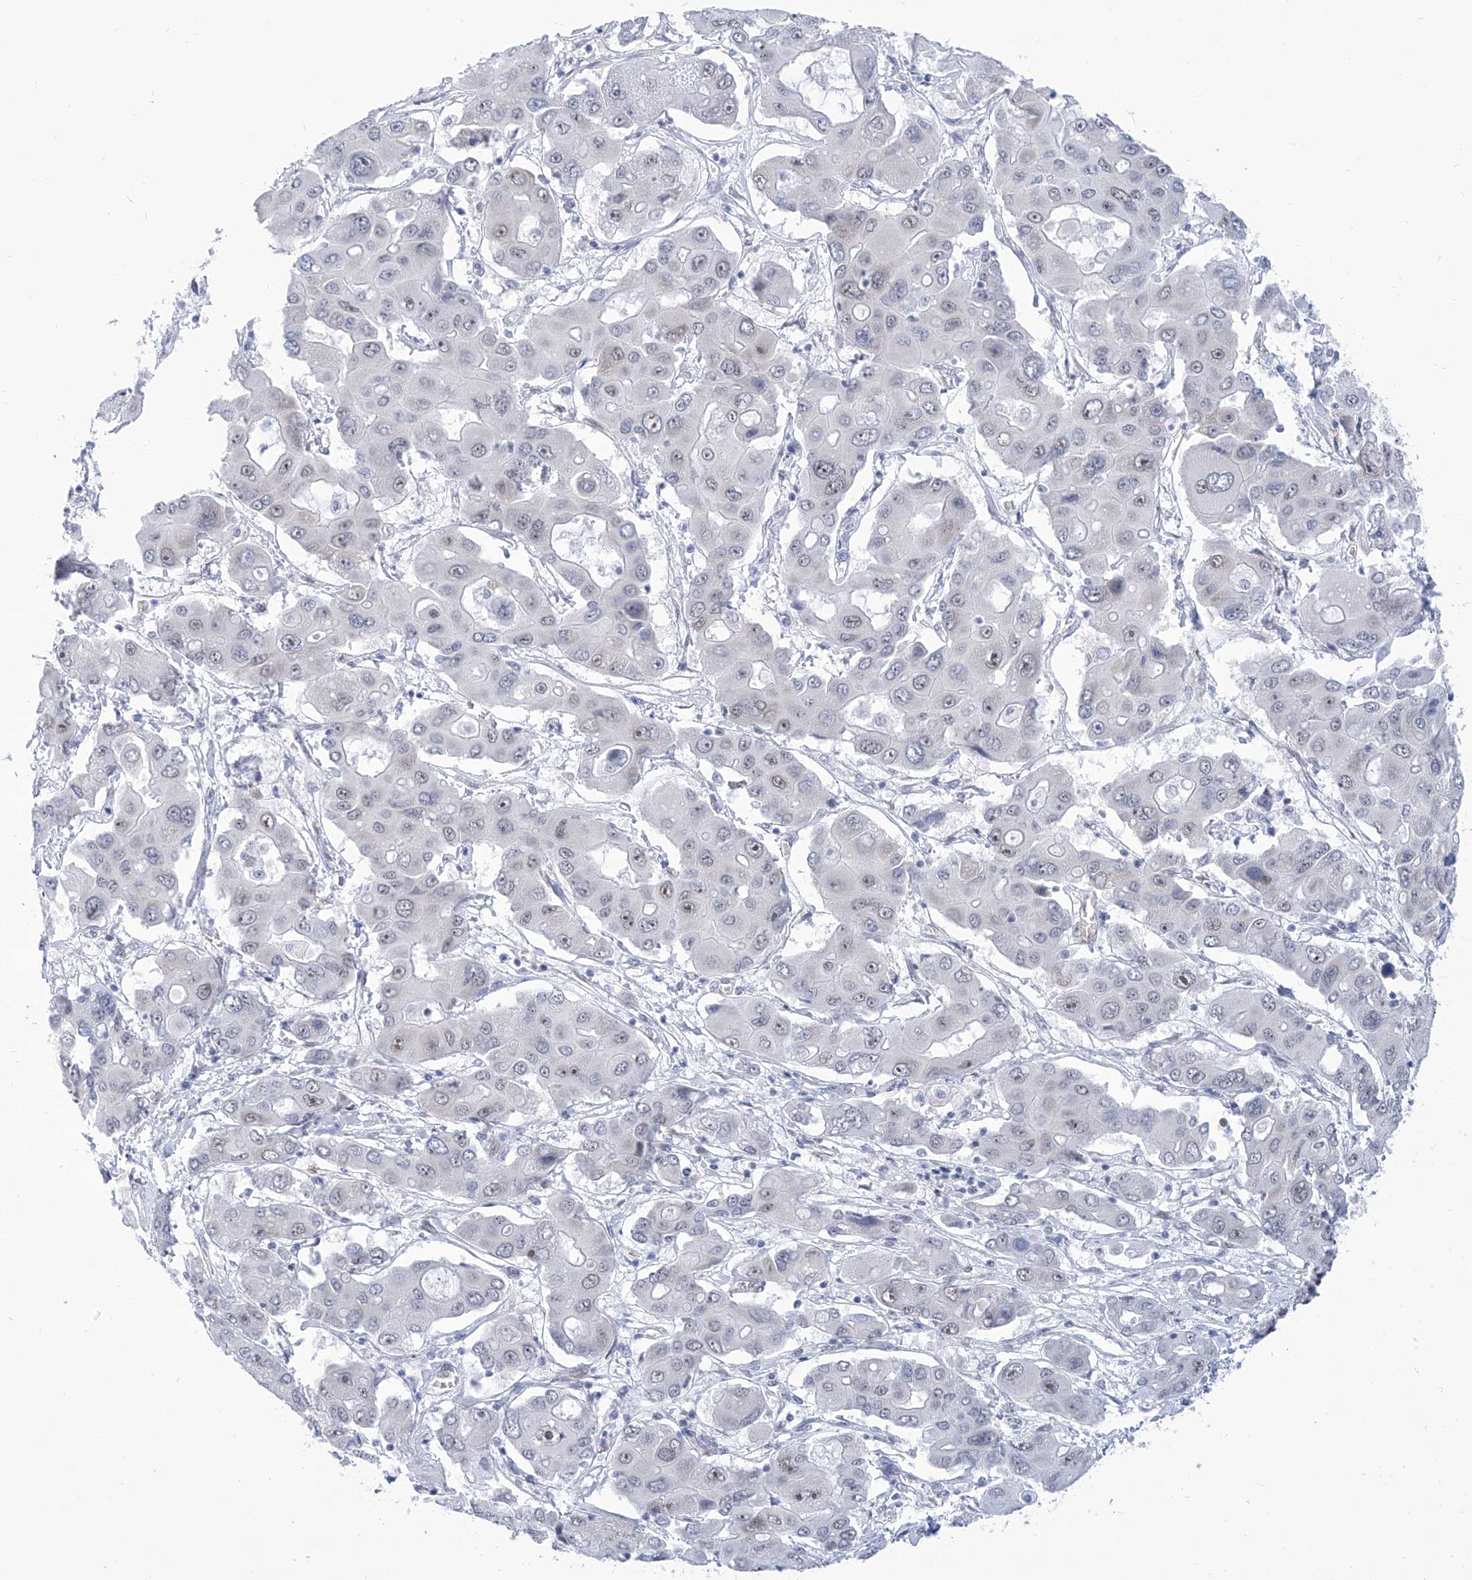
{"staining": {"intensity": "weak", "quantity": "<25%", "location": "nuclear"}, "tissue": "liver cancer", "cell_type": "Tumor cells", "image_type": "cancer", "snomed": [{"axis": "morphology", "description": "Cholangiocarcinoma"}, {"axis": "topography", "description": "Liver"}], "caption": "There is no significant expression in tumor cells of liver cancer (cholangiocarcinoma).", "gene": "SART1", "patient": {"sex": "male", "age": 67}}